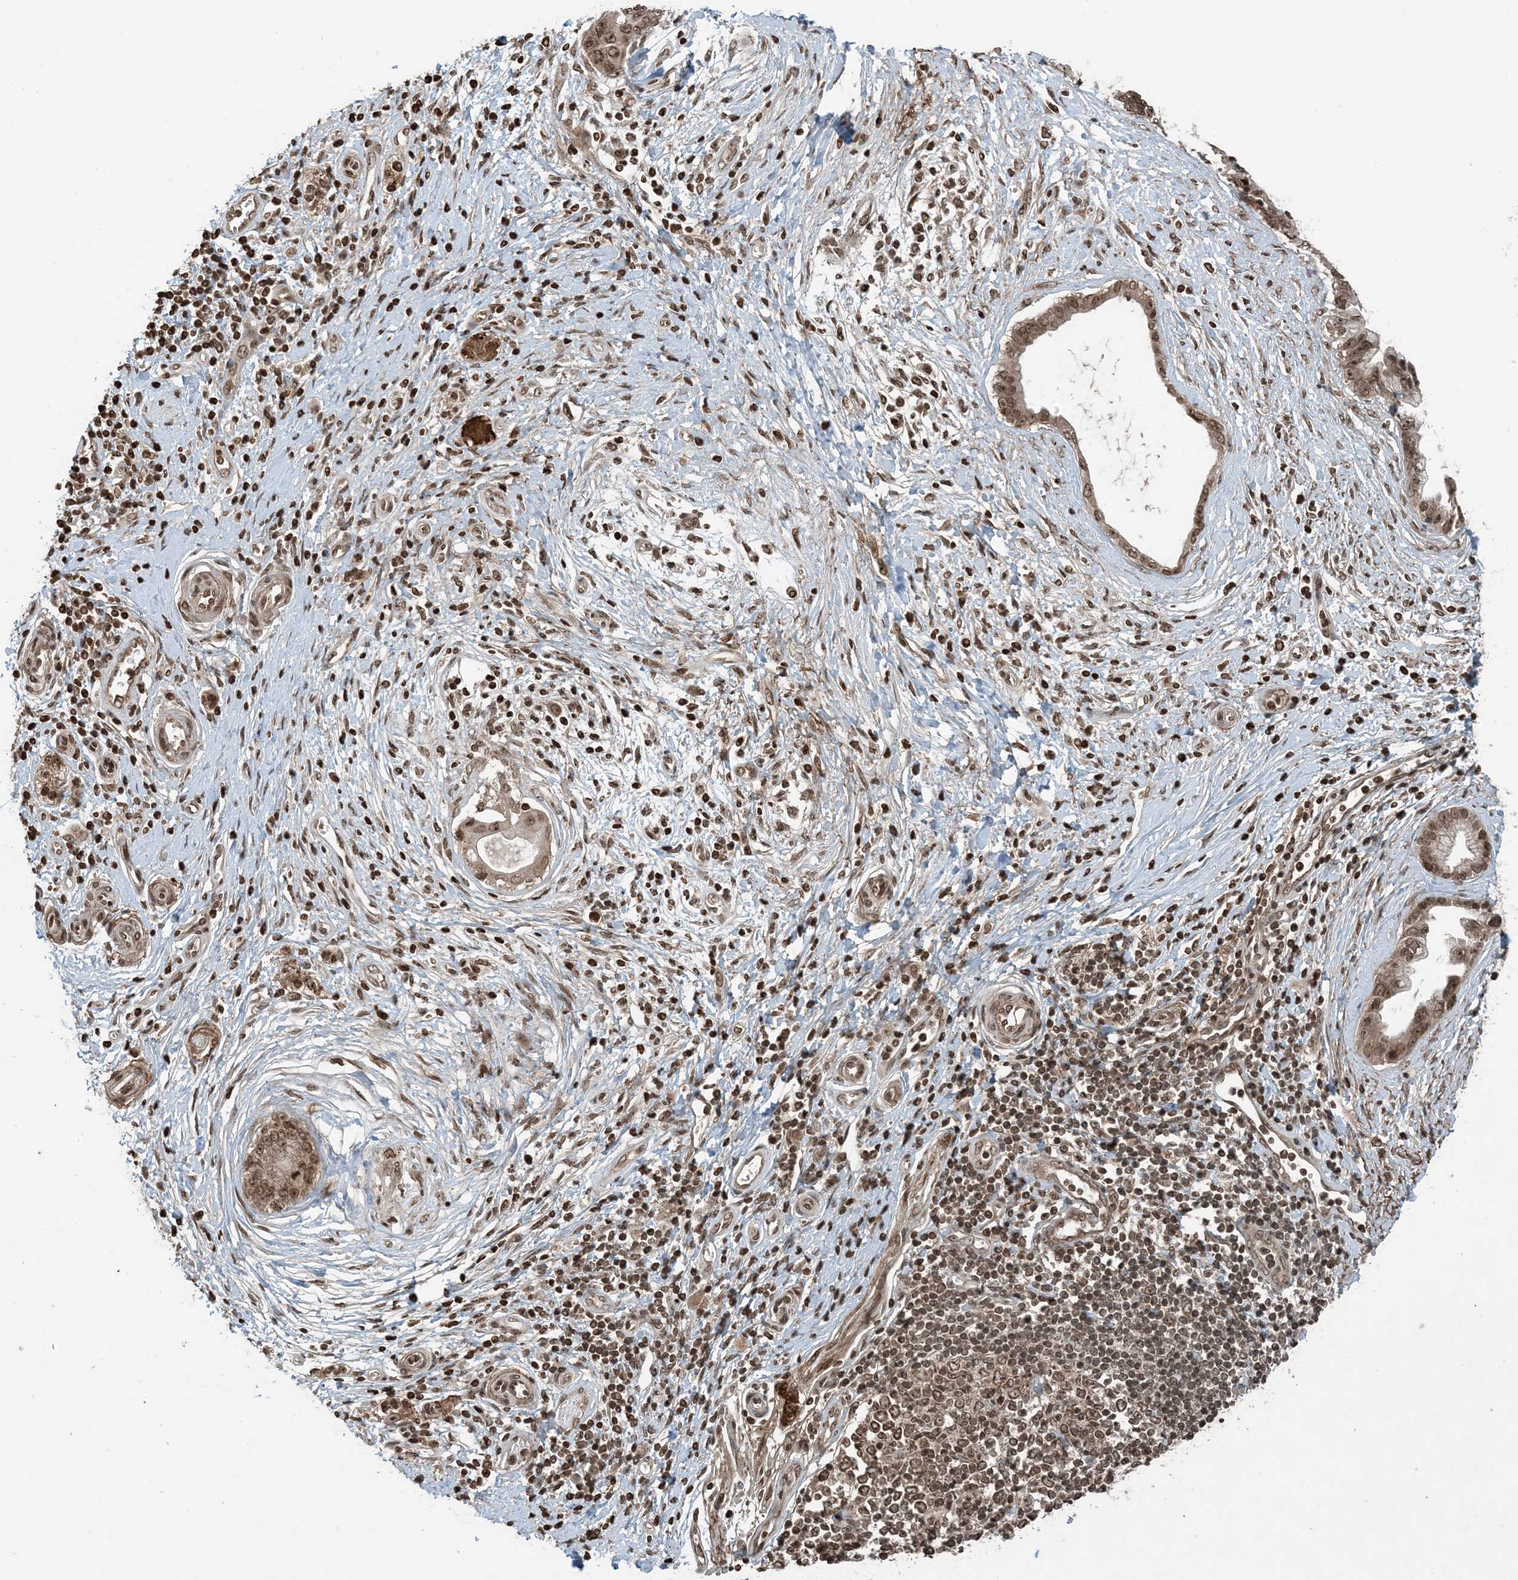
{"staining": {"intensity": "moderate", "quantity": ">75%", "location": "cytoplasmic/membranous,nuclear"}, "tissue": "pancreatic cancer", "cell_type": "Tumor cells", "image_type": "cancer", "snomed": [{"axis": "morphology", "description": "Adenocarcinoma, NOS"}, {"axis": "topography", "description": "Pancreas"}], "caption": "The micrograph reveals a brown stain indicating the presence of a protein in the cytoplasmic/membranous and nuclear of tumor cells in pancreatic adenocarcinoma.", "gene": "ZFAND2B", "patient": {"sex": "female", "age": 72}}